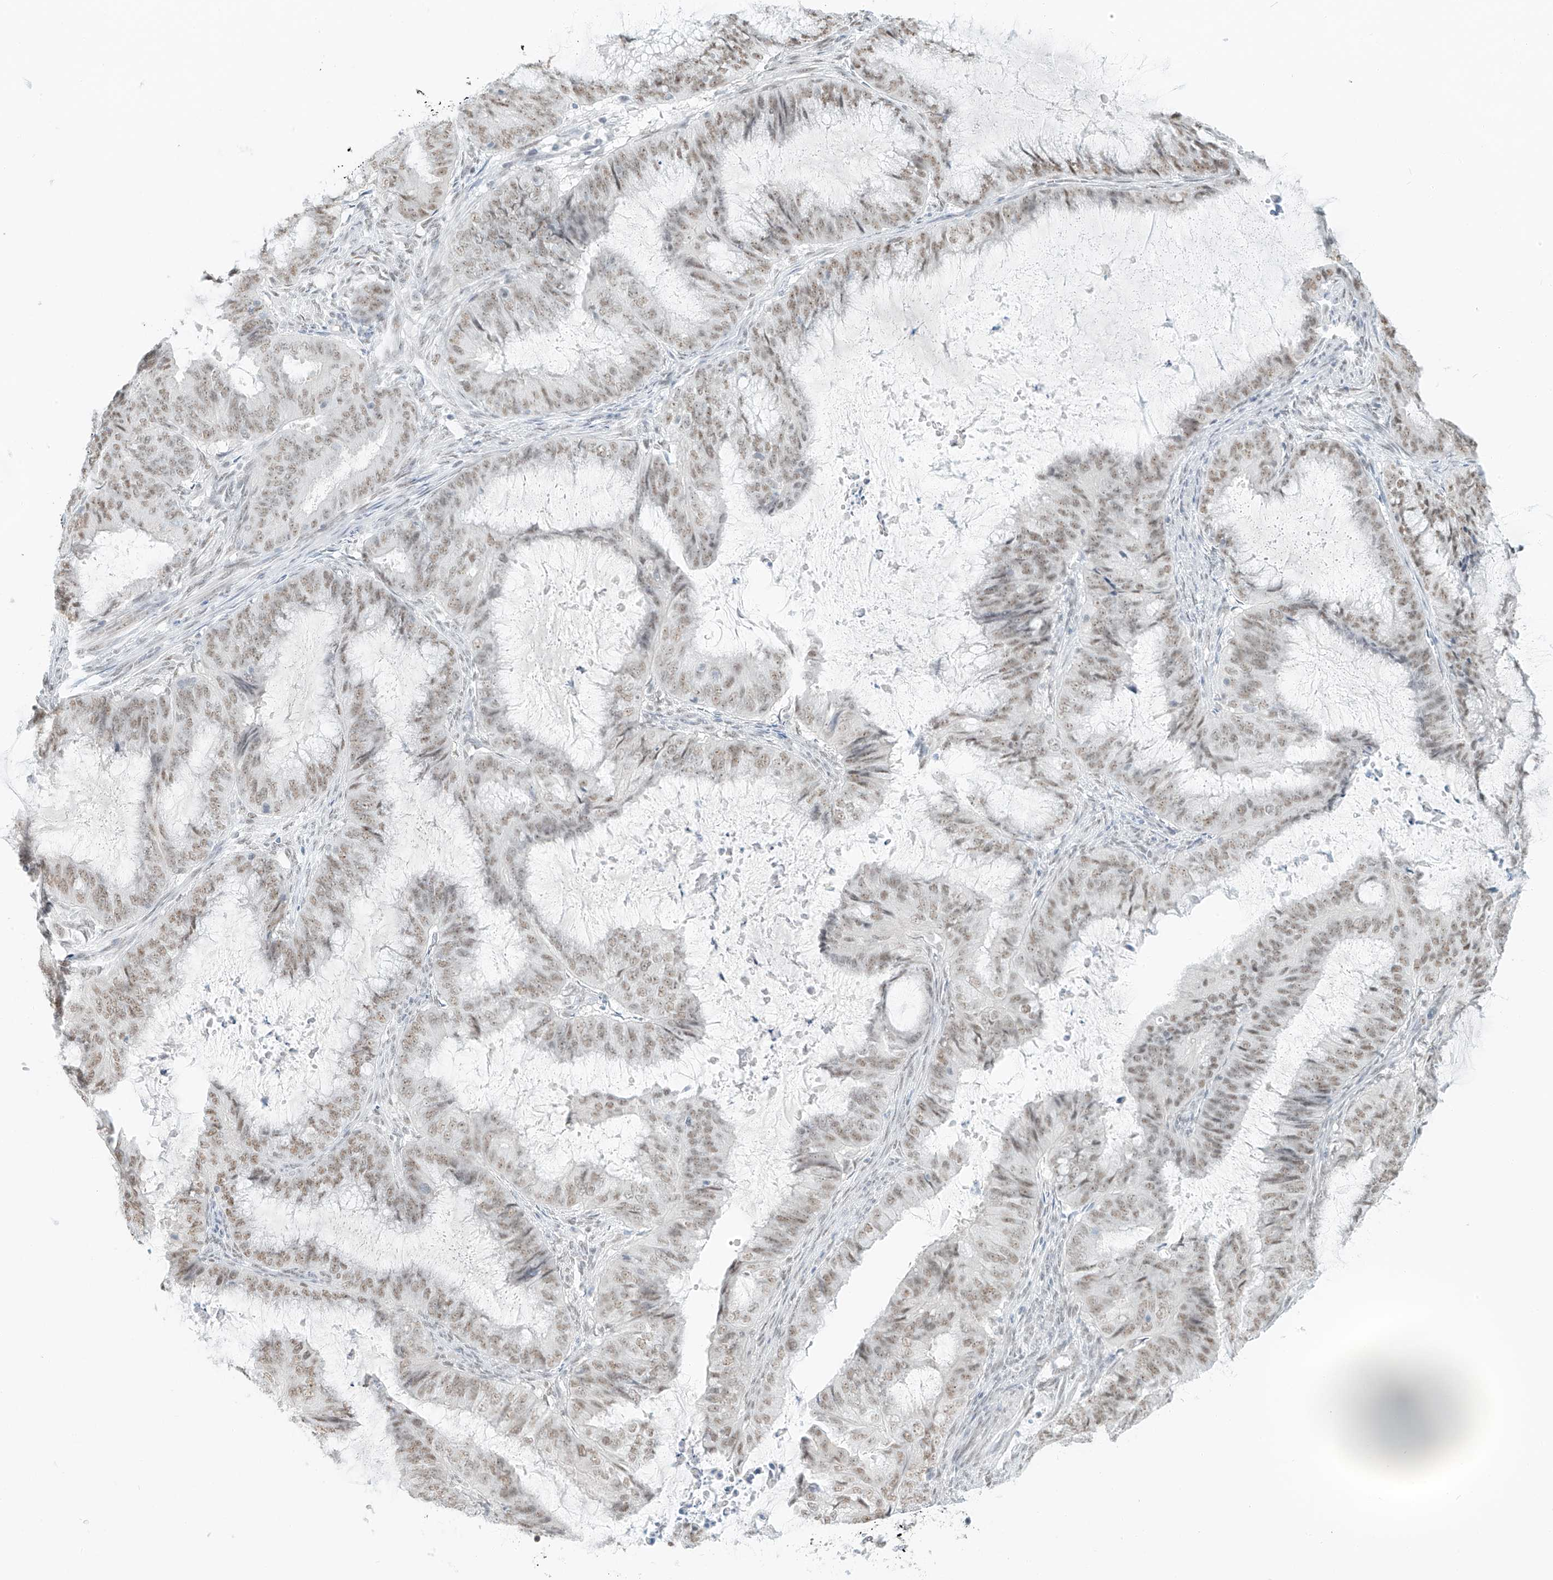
{"staining": {"intensity": "weak", "quantity": ">75%", "location": "nuclear"}, "tissue": "endometrial cancer", "cell_type": "Tumor cells", "image_type": "cancer", "snomed": [{"axis": "morphology", "description": "Adenocarcinoma, NOS"}, {"axis": "topography", "description": "Endometrium"}], "caption": "A brown stain shows weak nuclear positivity of a protein in endometrial adenocarcinoma tumor cells.", "gene": "PGC", "patient": {"sex": "female", "age": 81}}